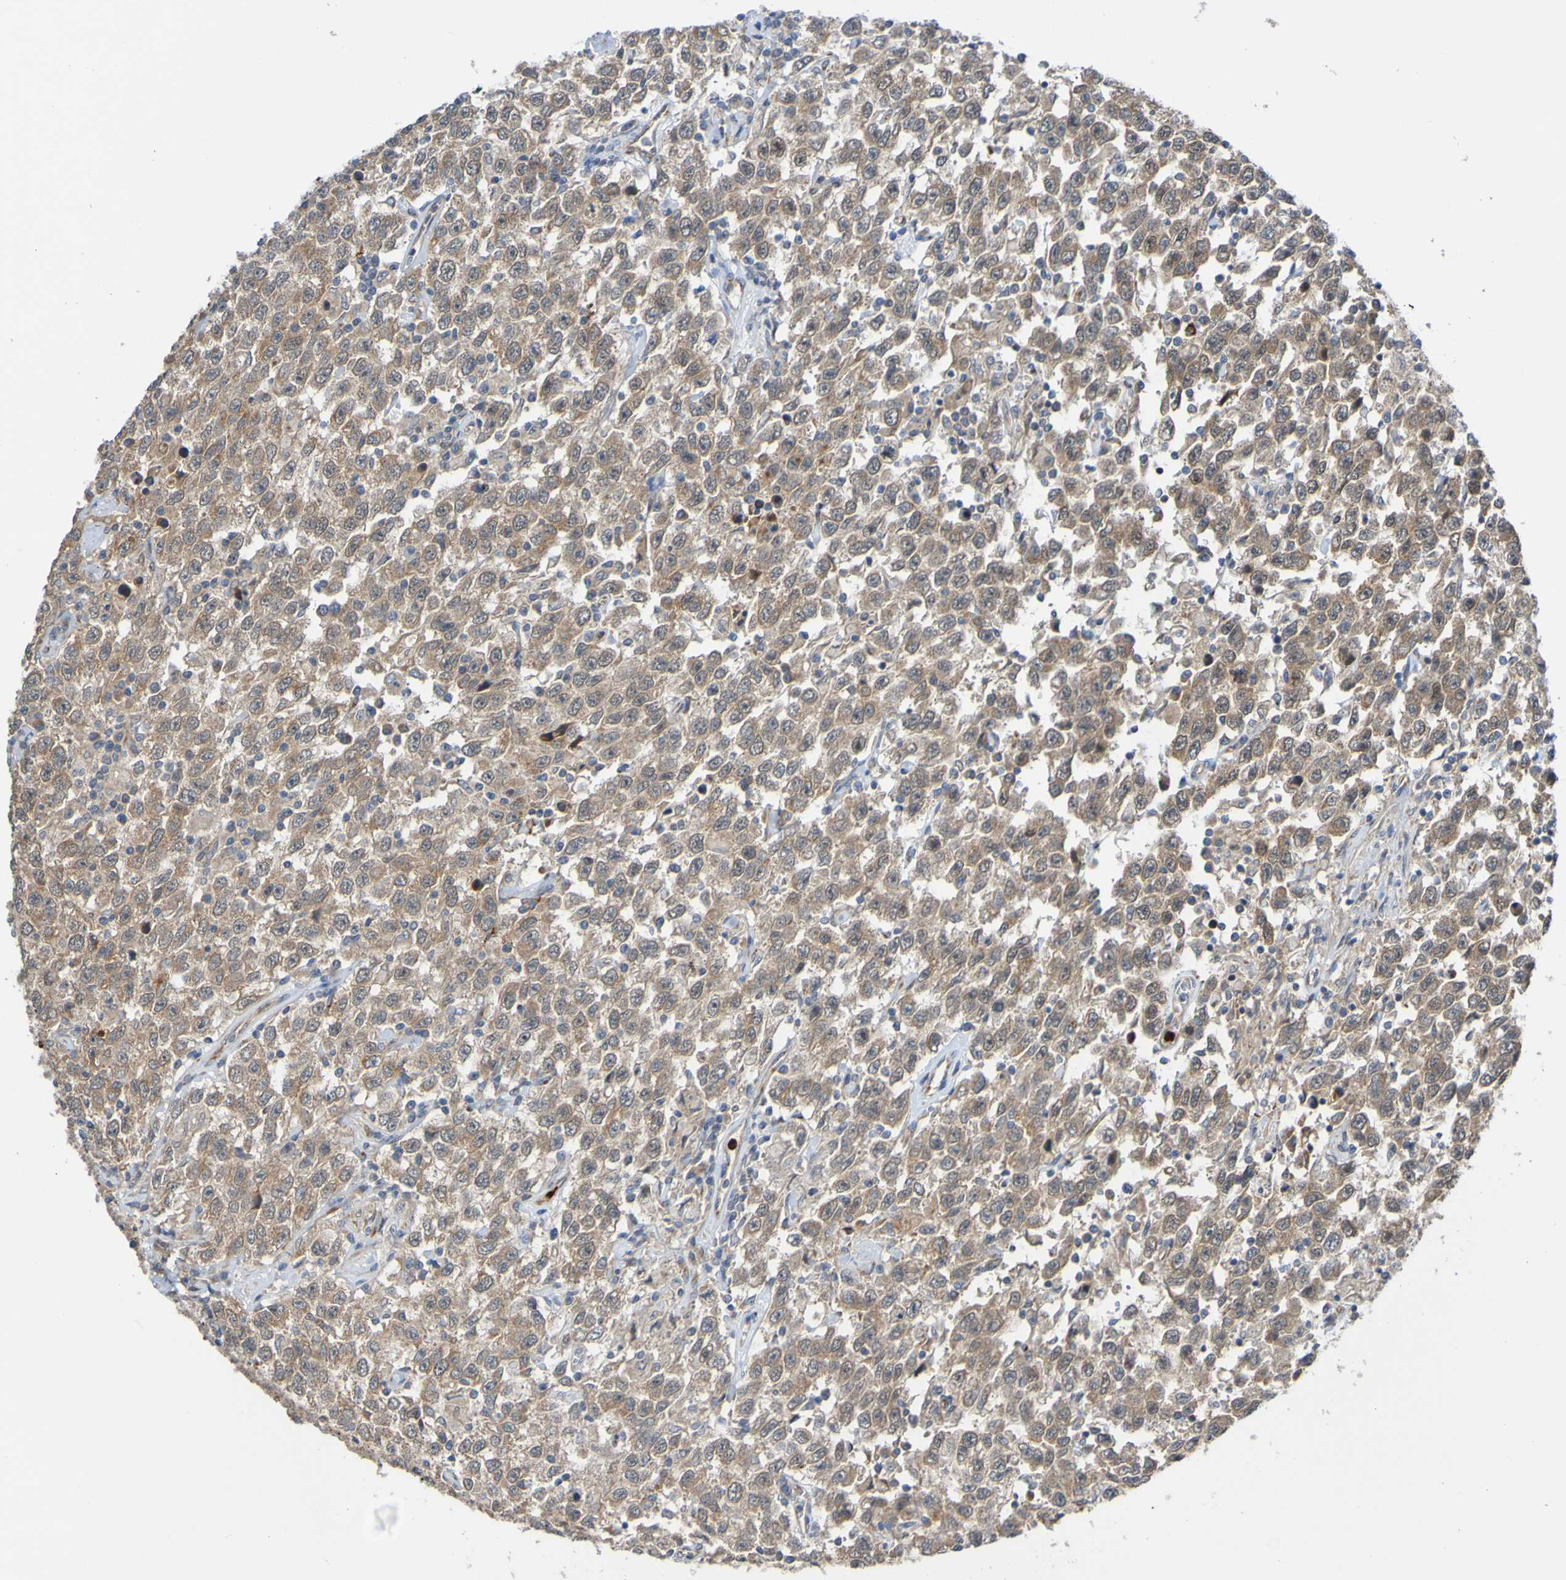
{"staining": {"intensity": "weak", "quantity": ">75%", "location": "cytoplasmic/membranous"}, "tissue": "testis cancer", "cell_type": "Tumor cells", "image_type": "cancer", "snomed": [{"axis": "morphology", "description": "Seminoma, NOS"}, {"axis": "topography", "description": "Testis"}], "caption": "Protein expression analysis of testis cancer demonstrates weak cytoplasmic/membranous expression in approximately >75% of tumor cells. The protein is shown in brown color, while the nuclei are stained blue.", "gene": "ST8SIA6", "patient": {"sex": "male", "age": 41}}